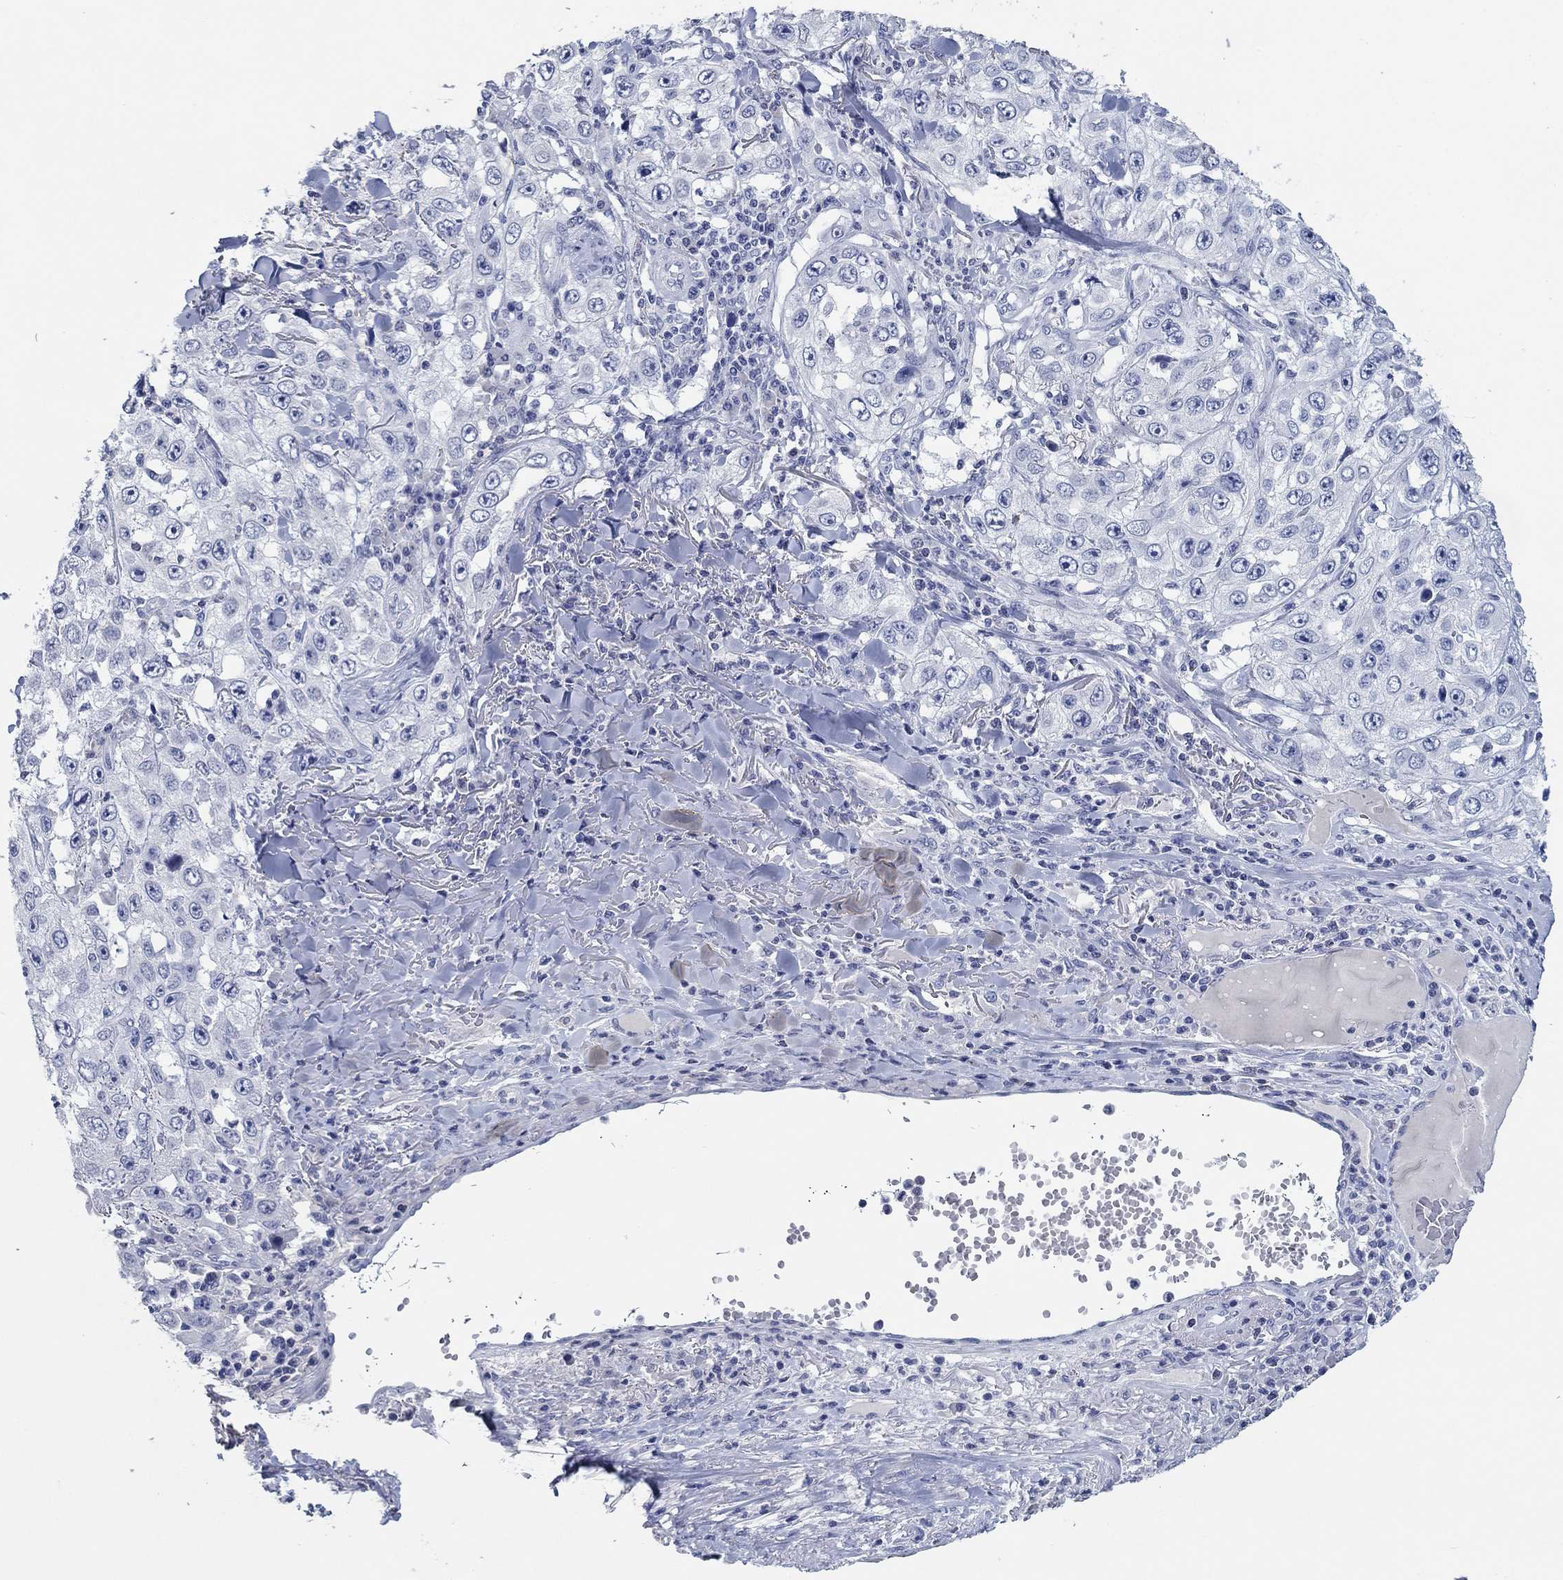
{"staining": {"intensity": "negative", "quantity": "none", "location": "none"}, "tissue": "skin cancer", "cell_type": "Tumor cells", "image_type": "cancer", "snomed": [{"axis": "morphology", "description": "Squamous cell carcinoma, NOS"}, {"axis": "topography", "description": "Skin"}], "caption": "Immunohistochemical staining of human skin cancer exhibits no significant positivity in tumor cells.", "gene": "POU5F1", "patient": {"sex": "male", "age": 82}}